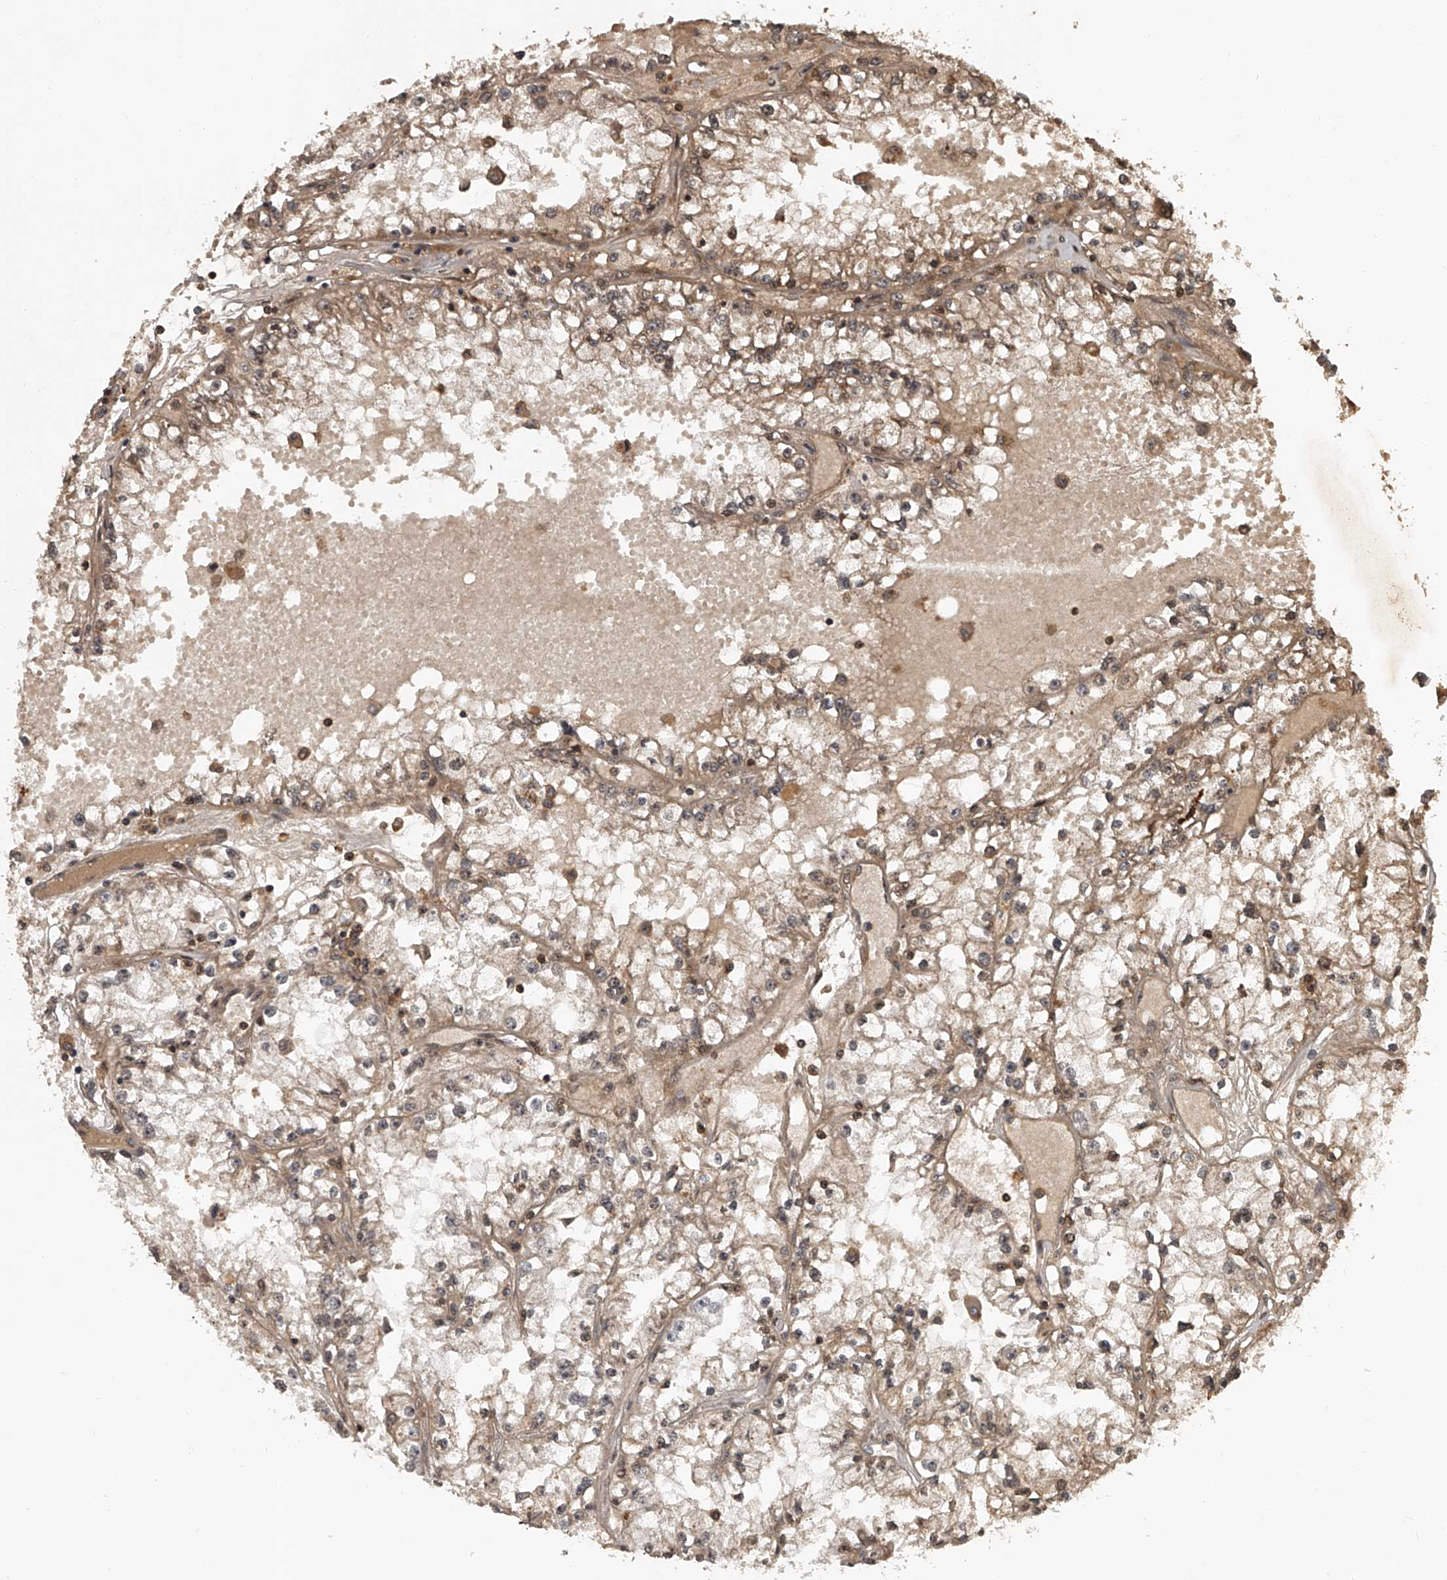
{"staining": {"intensity": "moderate", "quantity": ">75%", "location": "cytoplasmic/membranous,nuclear"}, "tissue": "renal cancer", "cell_type": "Tumor cells", "image_type": "cancer", "snomed": [{"axis": "morphology", "description": "Adenocarcinoma, NOS"}, {"axis": "topography", "description": "Kidney"}], "caption": "Protein expression analysis of human renal adenocarcinoma reveals moderate cytoplasmic/membranous and nuclear staining in about >75% of tumor cells.", "gene": "PLEKHG1", "patient": {"sex": "male", "age": 56}}